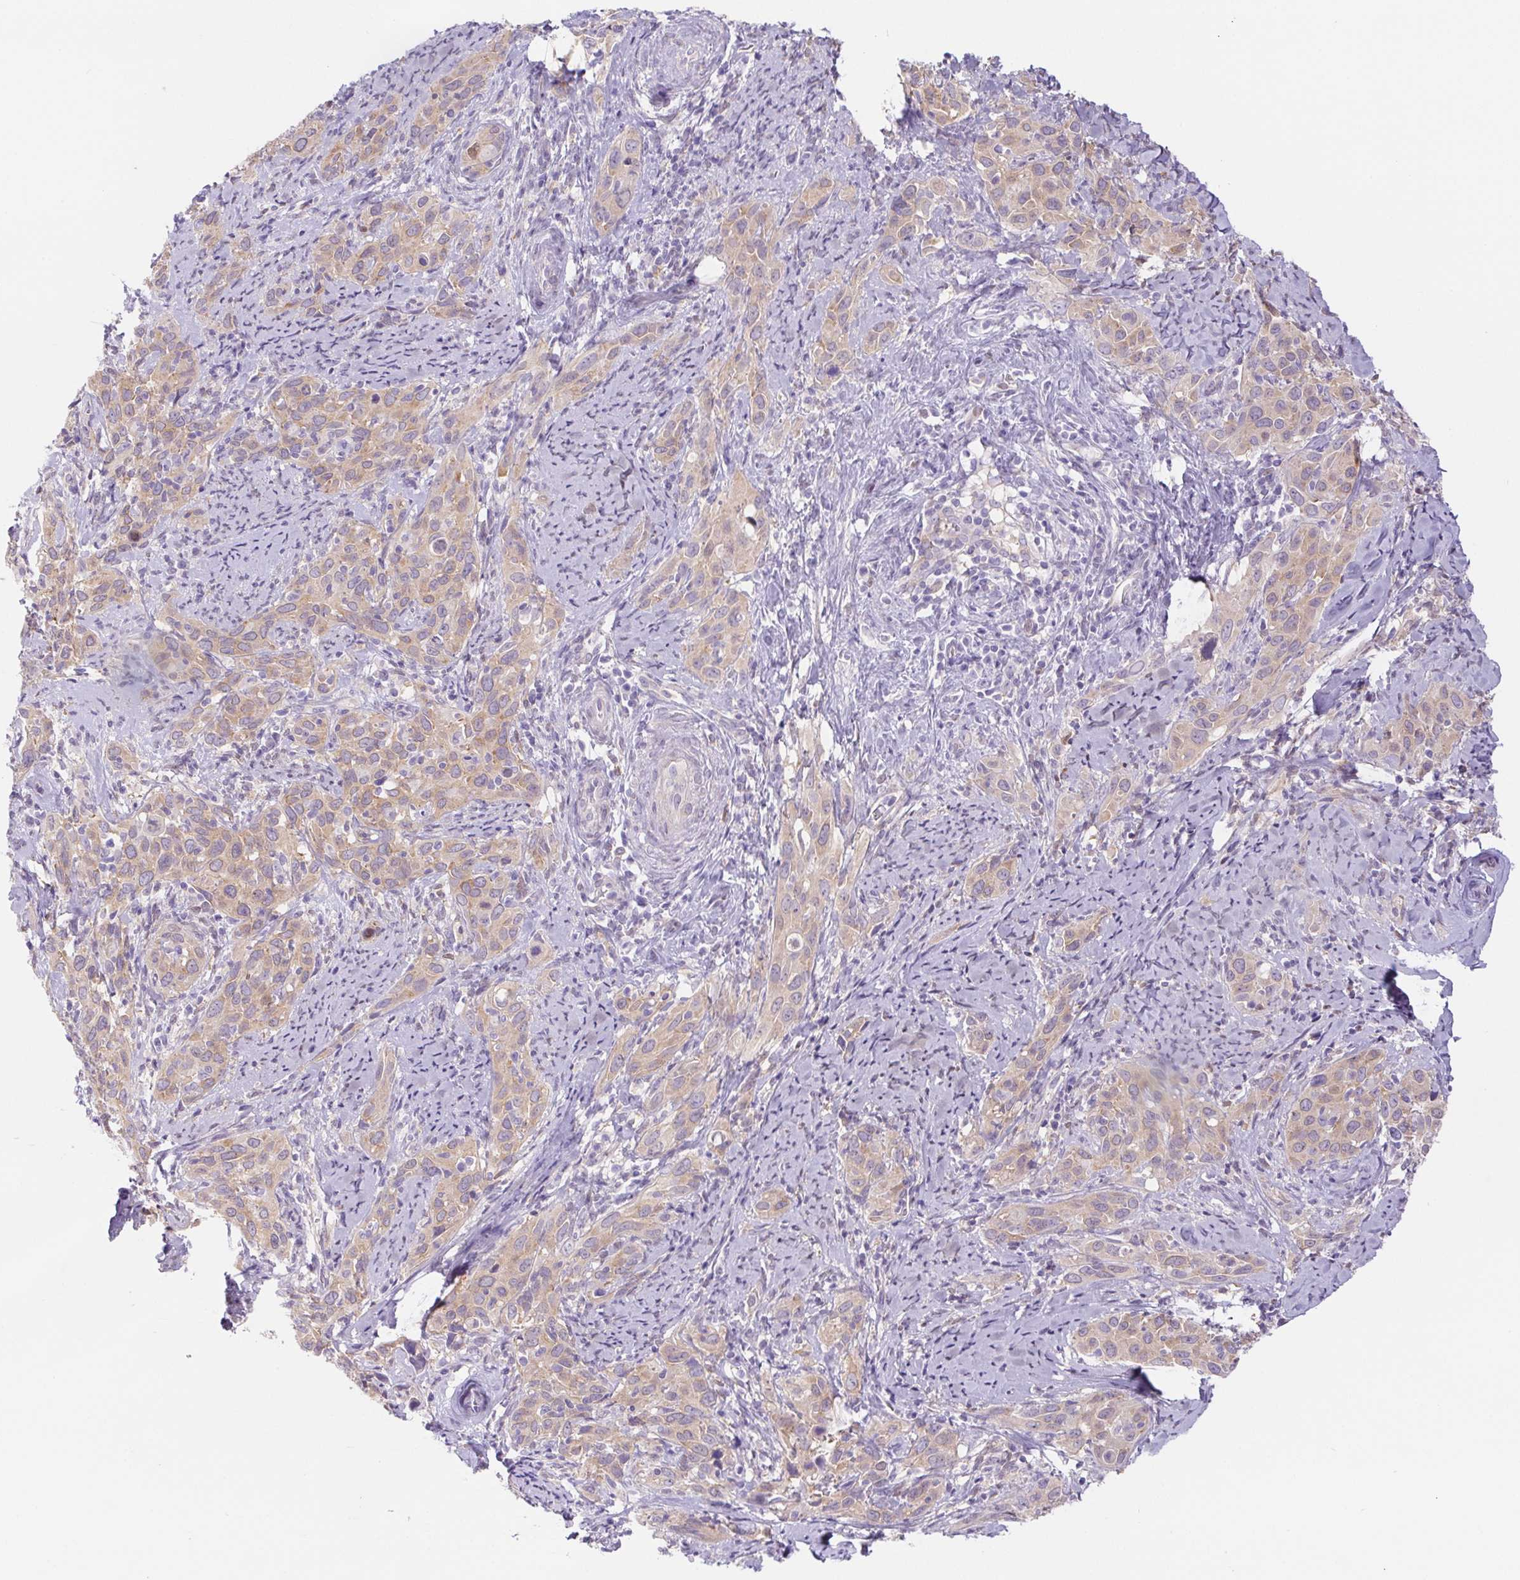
{"staining": {"intensity": "moderate", "quantity": ">75%", "location": "cytoplasmic/membranous"}, "tissue": "cervical cancer", "cell_type": "Tumor cells", "image_type": "cancer", "snomed": [{"axis": "morphology", "description": "Squamous cell carcinoma, NOS"}, {"axis": "topography", "description": "Cervix"}], "caption": "Immunohistochemical staining of human cervical cancer (squamous cell carcinoma) displays medium levels of moderate cytoplasmic/membranous expression in approximately >75% of tumor cells.", "gene": "DYNC2LI1", "patient": {"sex": "female", "age": 51}}